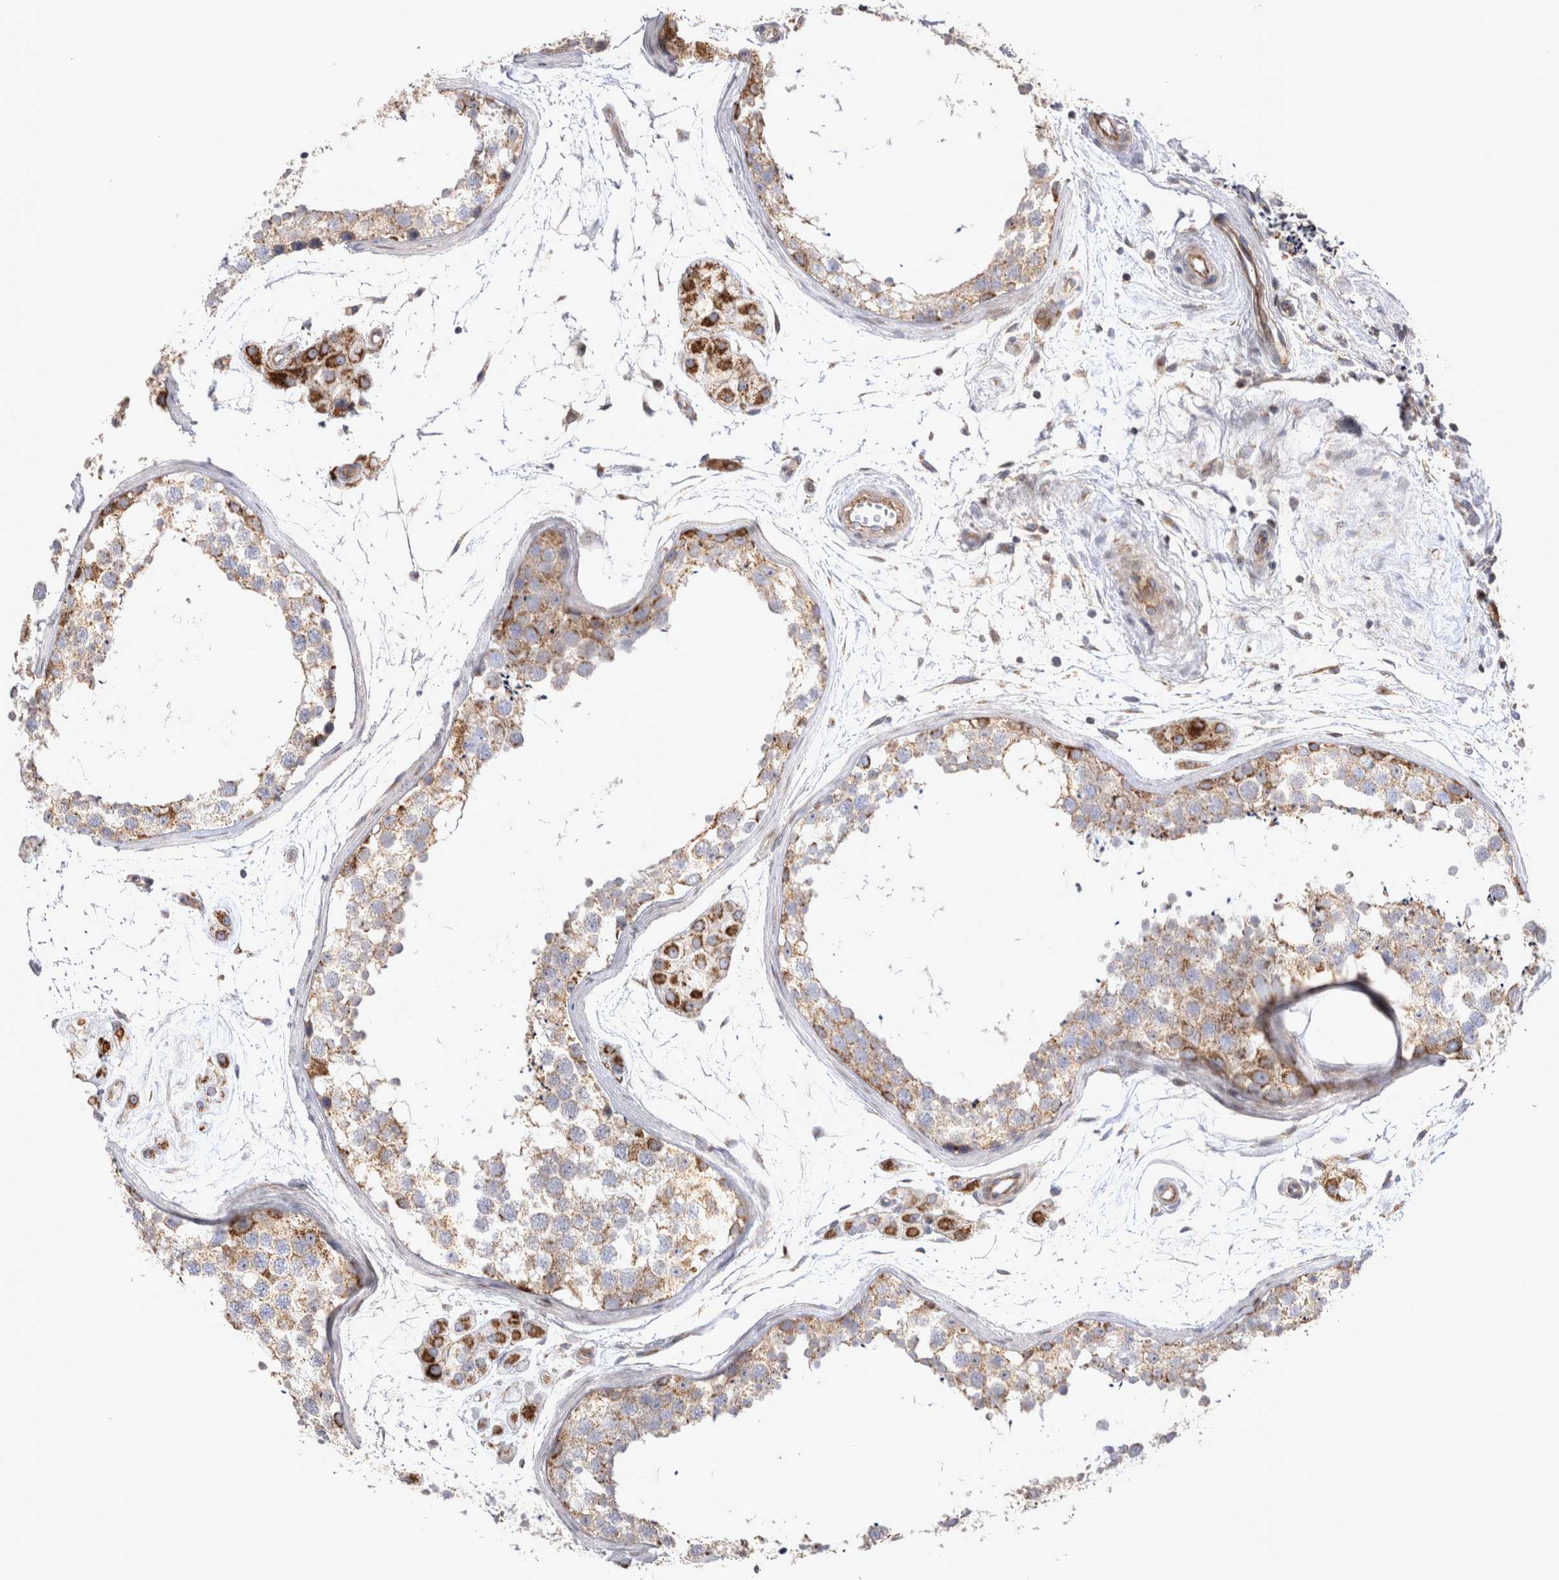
{"staining": {"intensity": "moderate", "quantity": ">75%", "location": "cytoplasmic/membranous"}, "tissue": "testis", "cell_type": "Cells in seminiferous ducts", "image_type": "normal", "snomed": [{"axis": "morphology", "description": "Normal tissue, NOS"}, {"axis": "topography", "description": "Testis"}], "caption": "The image exhibits staining of unremarkable testis, revealing moderate cytoplasmic/membranous protein positivity (brown color) within cells in seminiferous ducts.", "gene": "TSPOAP1", "patient": {"sex": "male", "age": 56}}